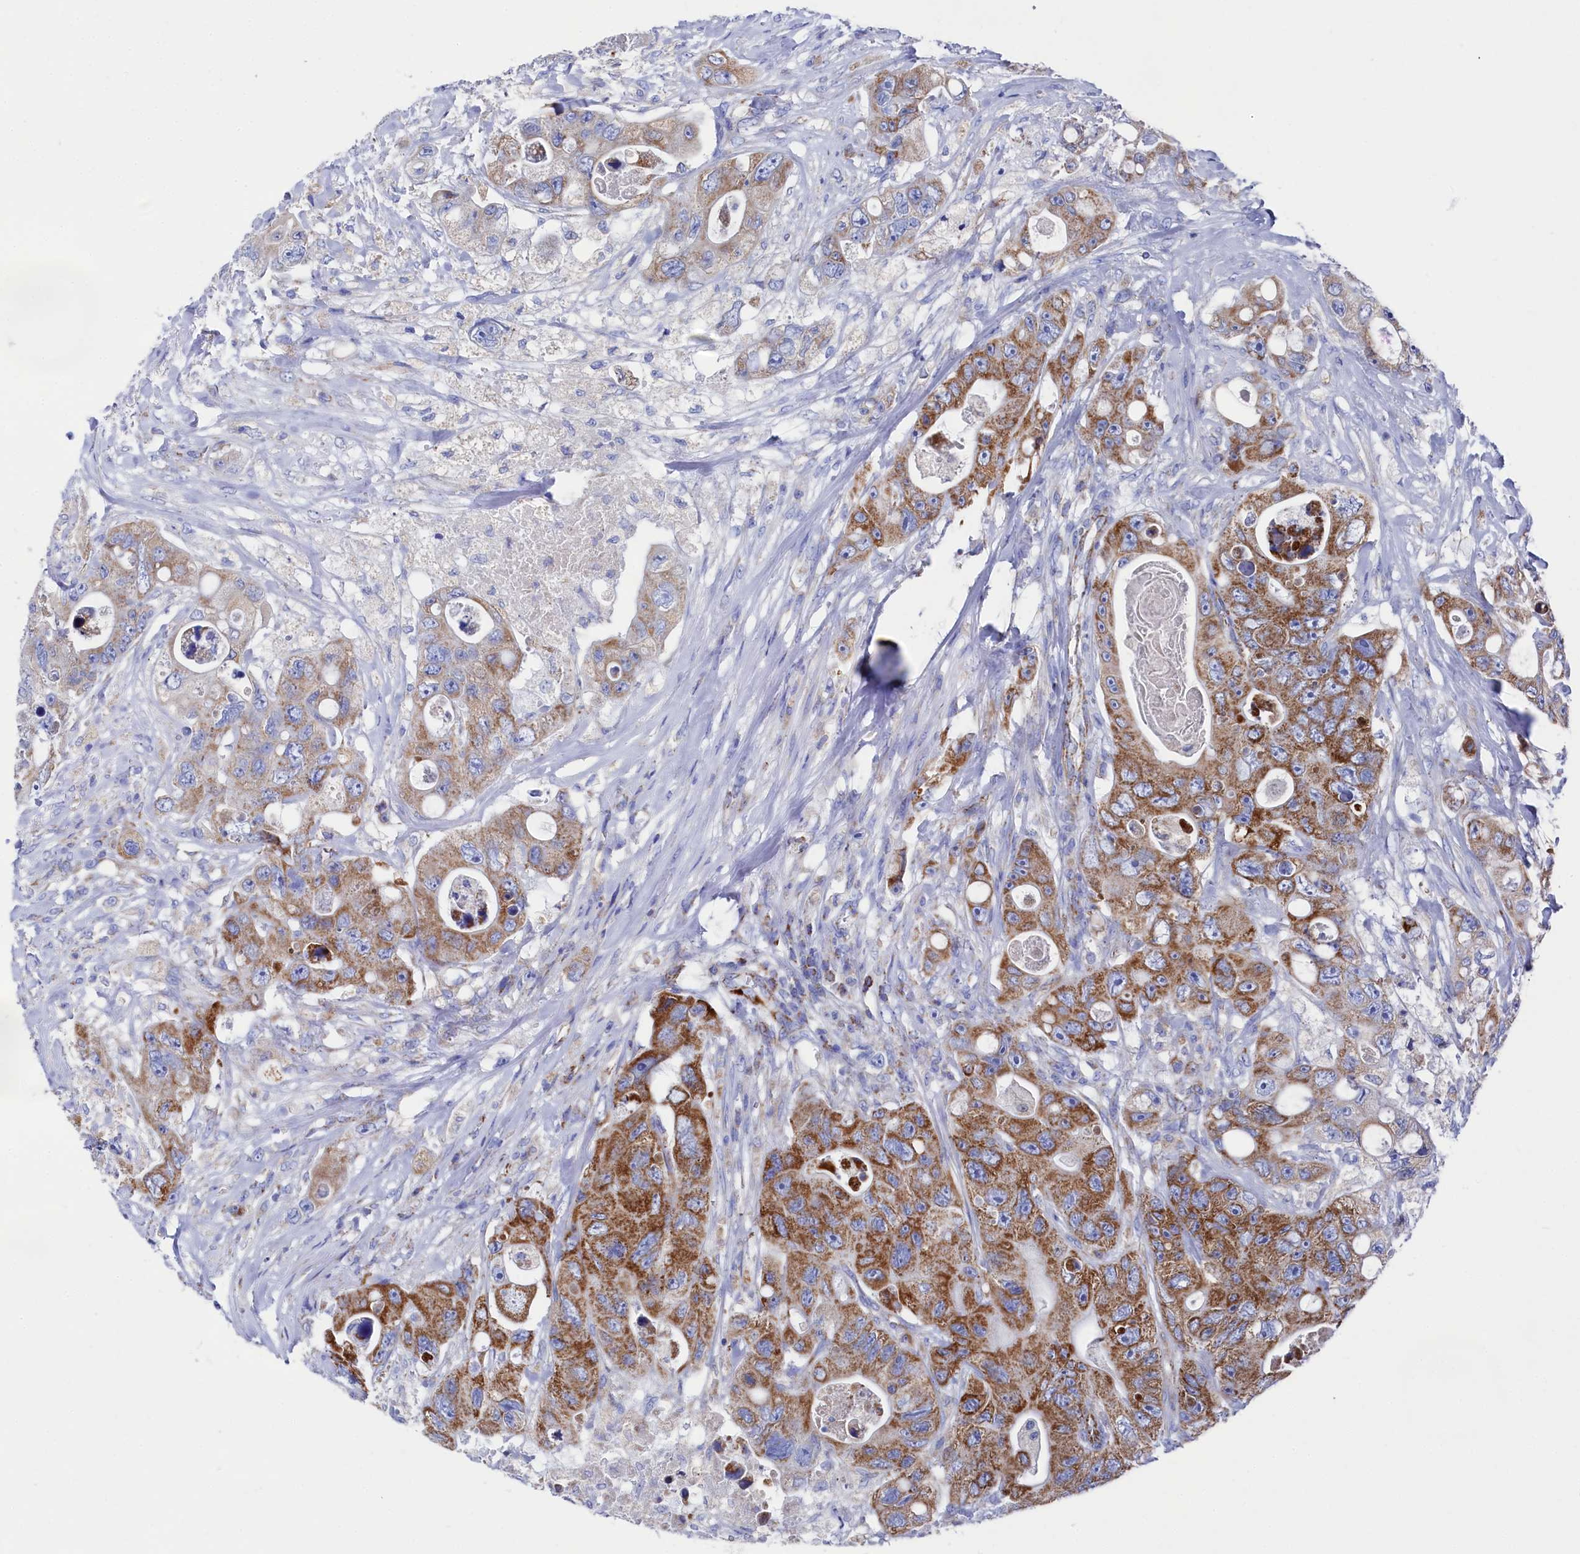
{"staining": {"intensity": "moderate", "quantity": ">75%", "location": "cytoplasmic/membranous"}, "tissue": "colorectal cancer", "cell_type": "Tumor cells", "image_type": "cancer", "snomed": [{"axis": "morphology", "description": "Adenocarcinoma, NOS"}, {"axis": "topography", "description": "Colon"}], "caption": "Protein staining by IHC demonstrates moderate cytoplasmic/membranous expression in approximately >75% of tumor cells in colorectal cancer (adenocarcinoma).", "gene": "MMAB", "patient": {"sex": "female", "age": 46}}